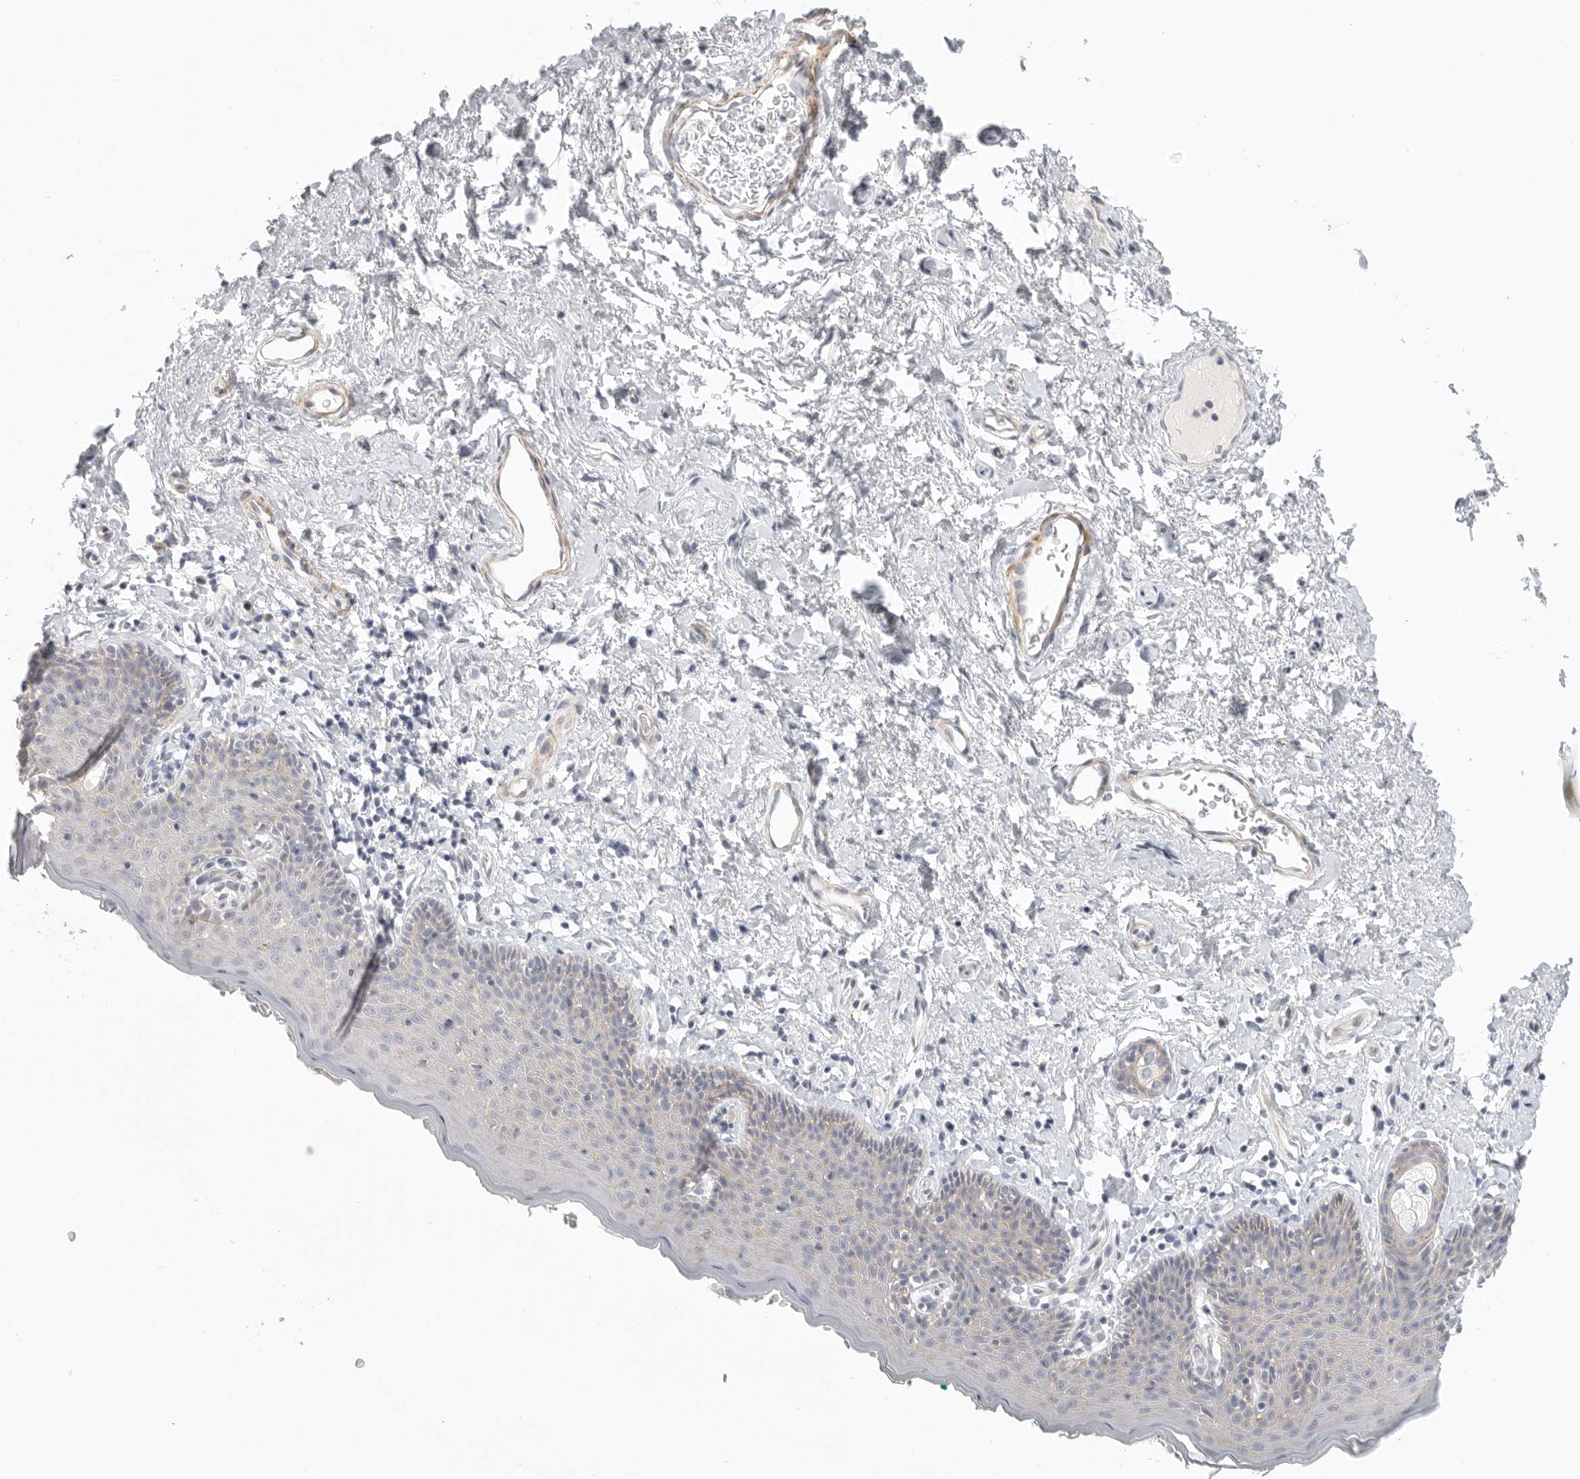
{"staining": {"intensity": "weak", "quantity": "<25%", "location": "cytoplasmic/membranous"}, "tissue": "skin", "cell_type": "Epidermal cells", "image_type": "normal", "snomed": [{"axis": "morphology", "description": "Normal tissue, NOS"}, {"axis": "topography", "description": "Vulva"}], "caption": "A photomicrograph of human skin is negative for staining in epidermal cells. (DAB IHC, high magnification).", "gene": "STAB2", "patient": {"sex": "female", "age": 66}}